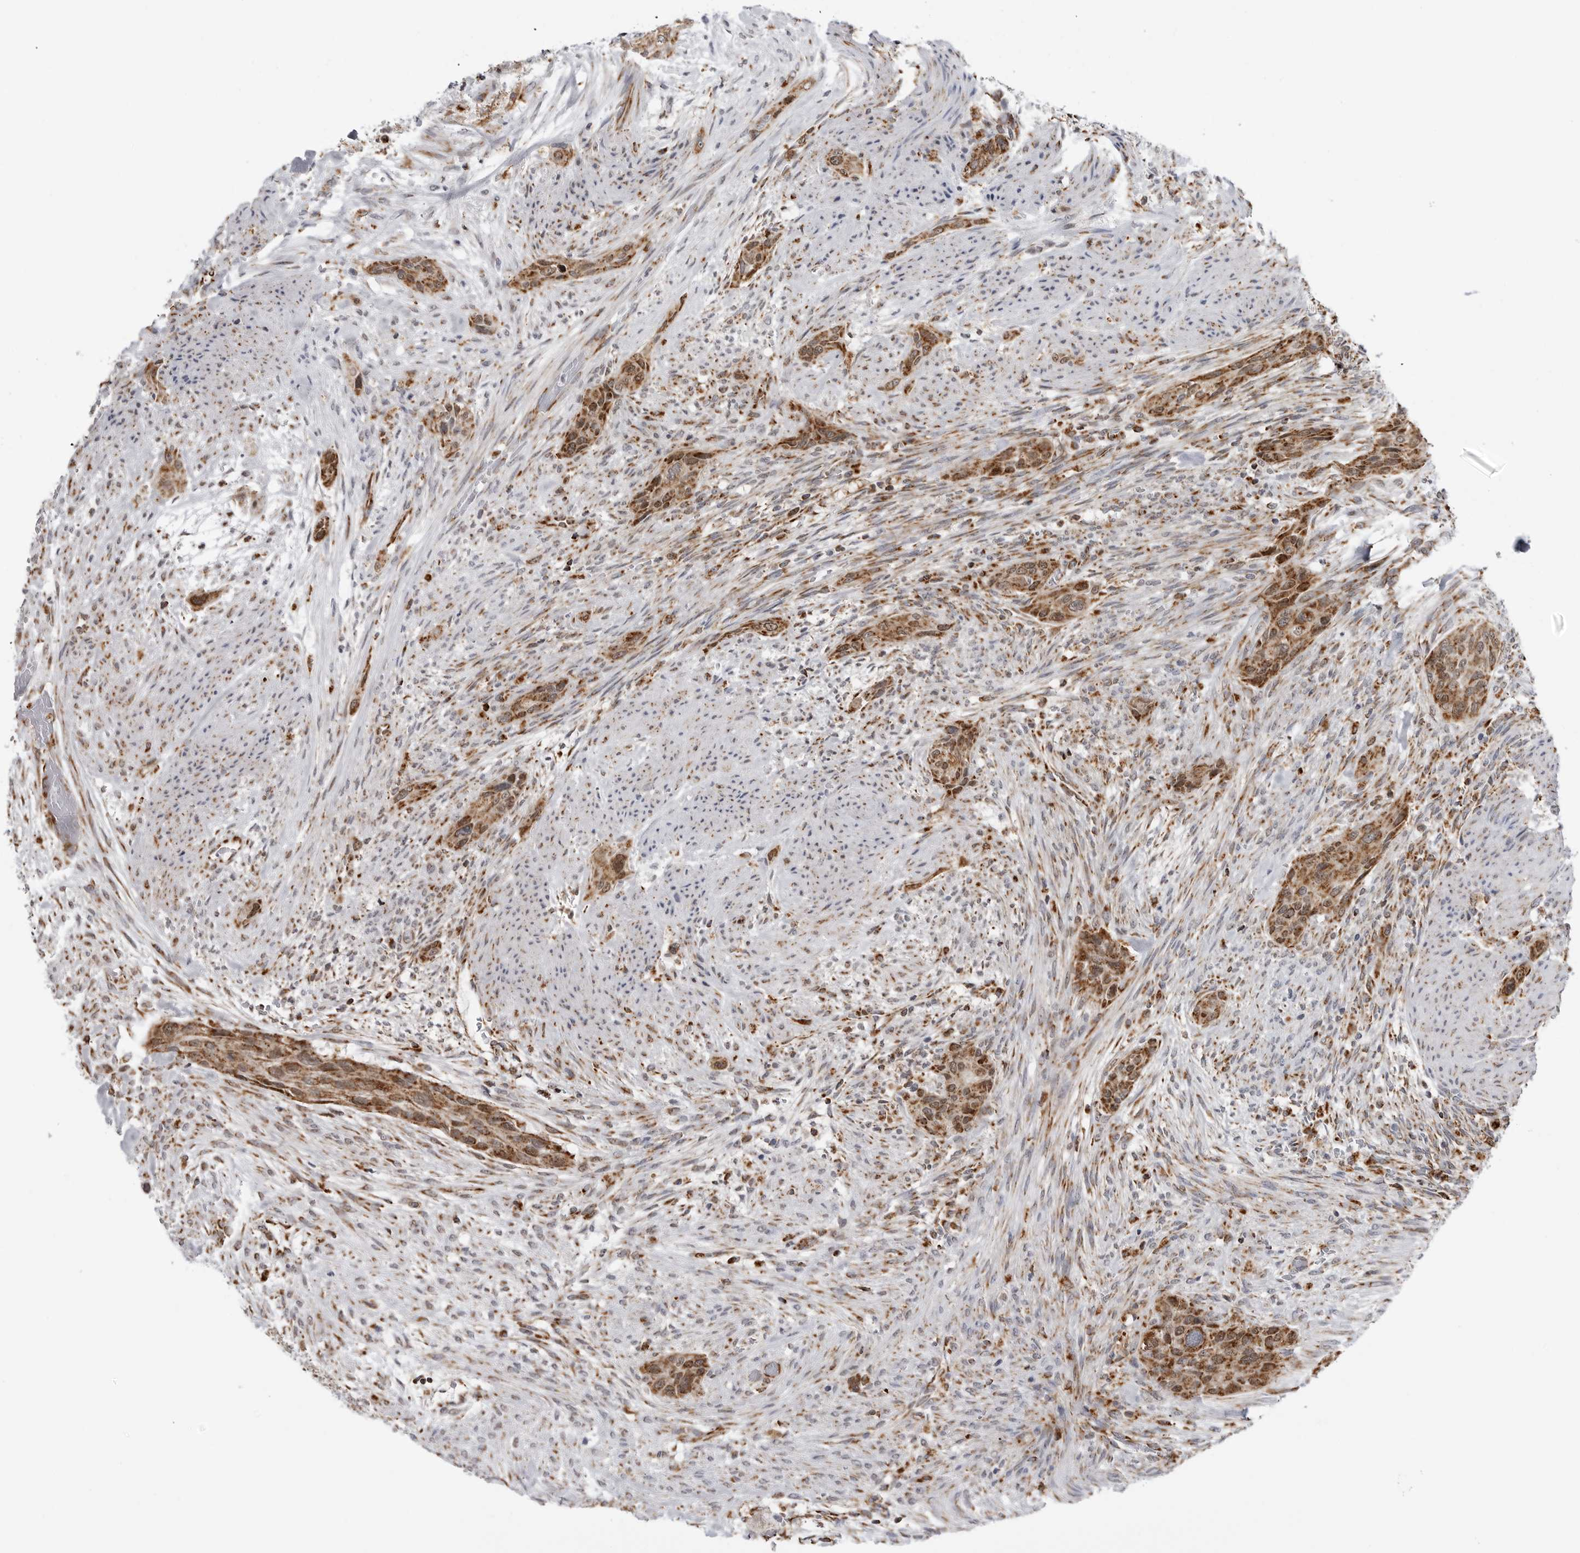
{"staining": {"intensity": "moderate", "quantity": ">75%", "location": "cytoplasmic/membranous"}, "tissue": "urothelial cancer", "cell_type": "Tumor cells", "image_type": "cancer", "snomed": [{"axis": "morphology", "description": "Urothelial carcinoma, High grade"}, {"axis": "topography", "description": "Urinary bladder"}], "caption": "Tumor cells demonstrate moderate cytoplasmic/membranous expression in about >75% of cells in urothelial cancer.", "gene": "COX5A", "patient": {"sex": "male", "age": 35}}